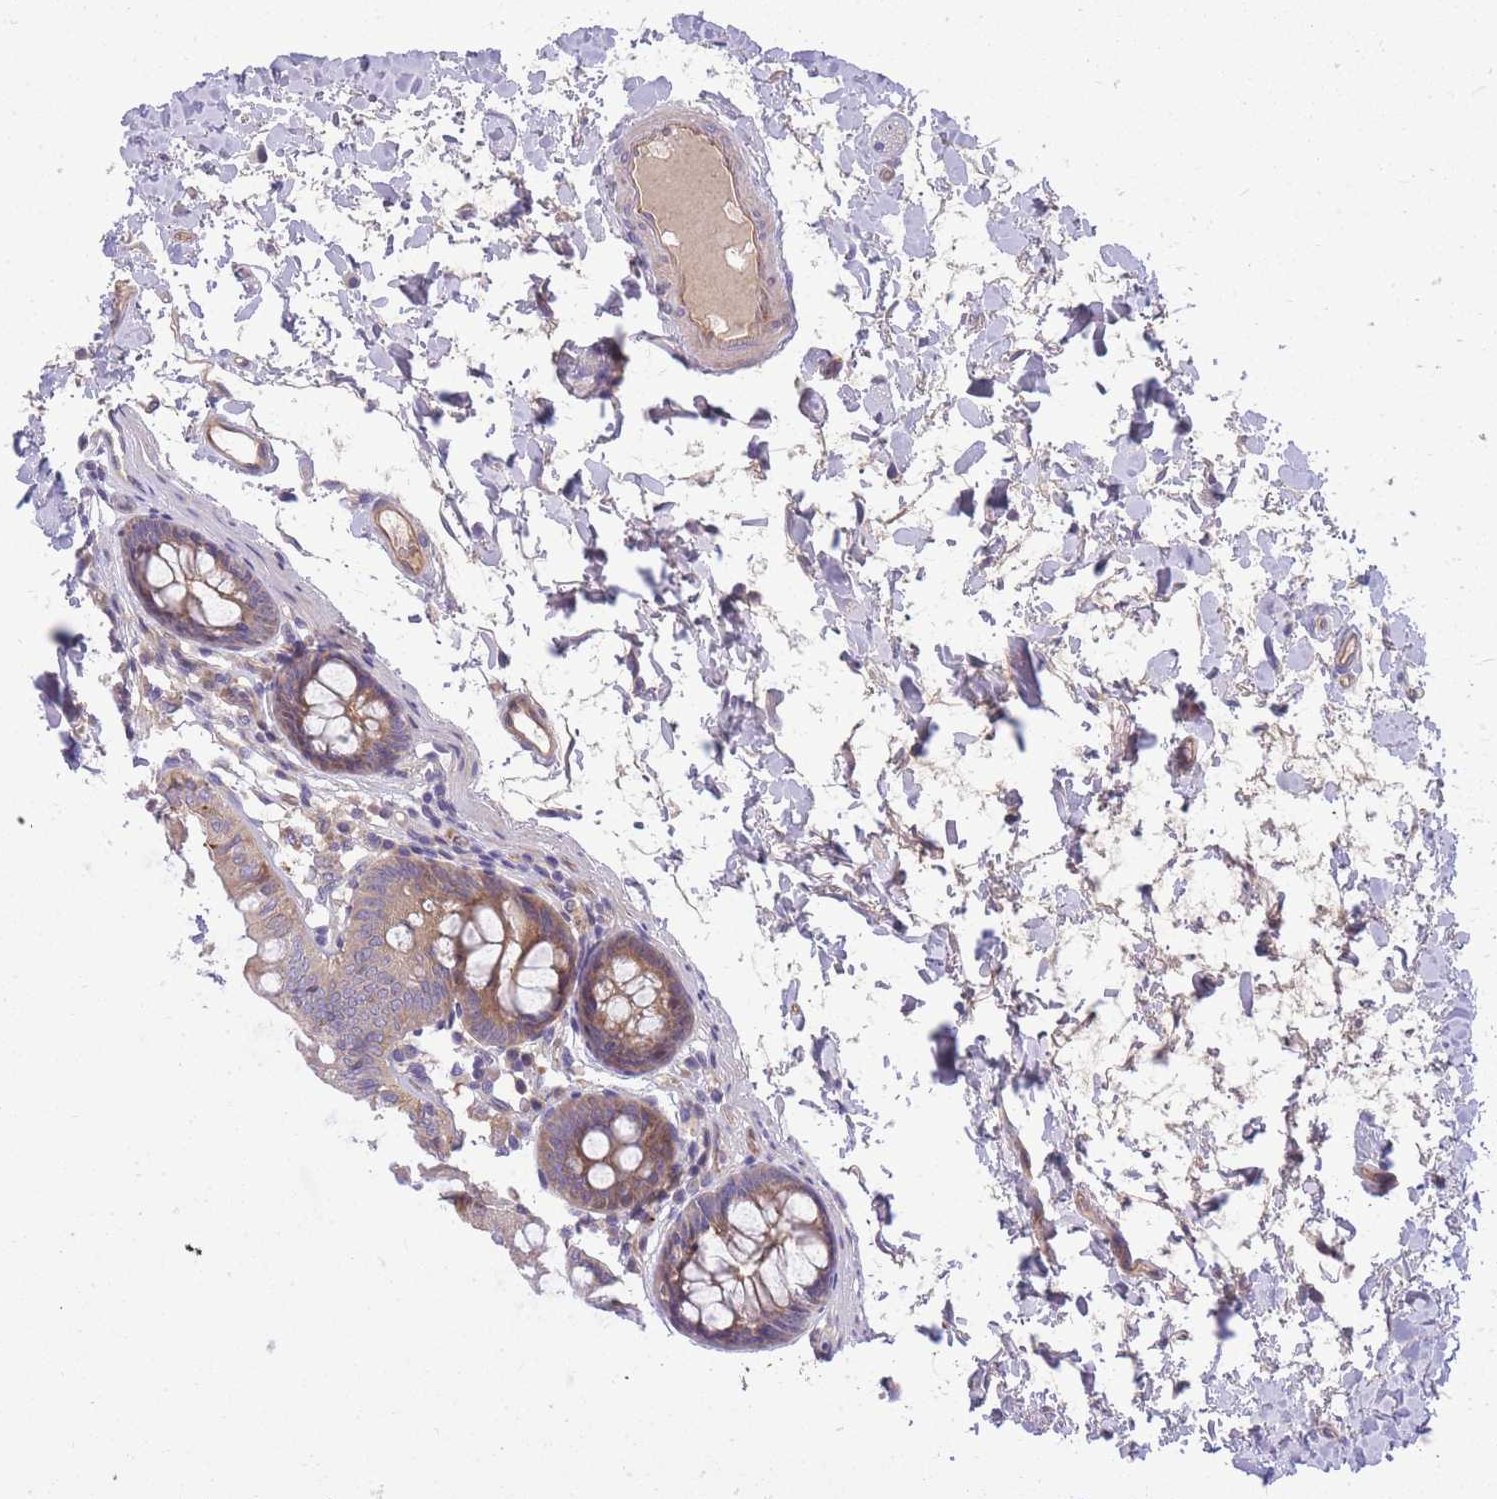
{"staining": {"intensity": "negative", "quantity": "none", "location": "none"}, "tissue": "colon", "cell_type": "Endothelial cells", "image_type": "normal", "snomed": [{"axis": "morphology", "description": "Normal tissue, NOS"}, {"axis": "topography", "description": "Colon"}], "caption": "DAB immunohistochemical staining of normal colon exhibits no significant positivity in endothelial cells. (Stains: DAB (3,3'-diaminobenzidine) immunohistochemistry with hematoxylin counter stain, Microscopy: brightfield microscopy at high magnification).", "gene": "CRYGN", "patient": {"sex": "male", "age": 84}}